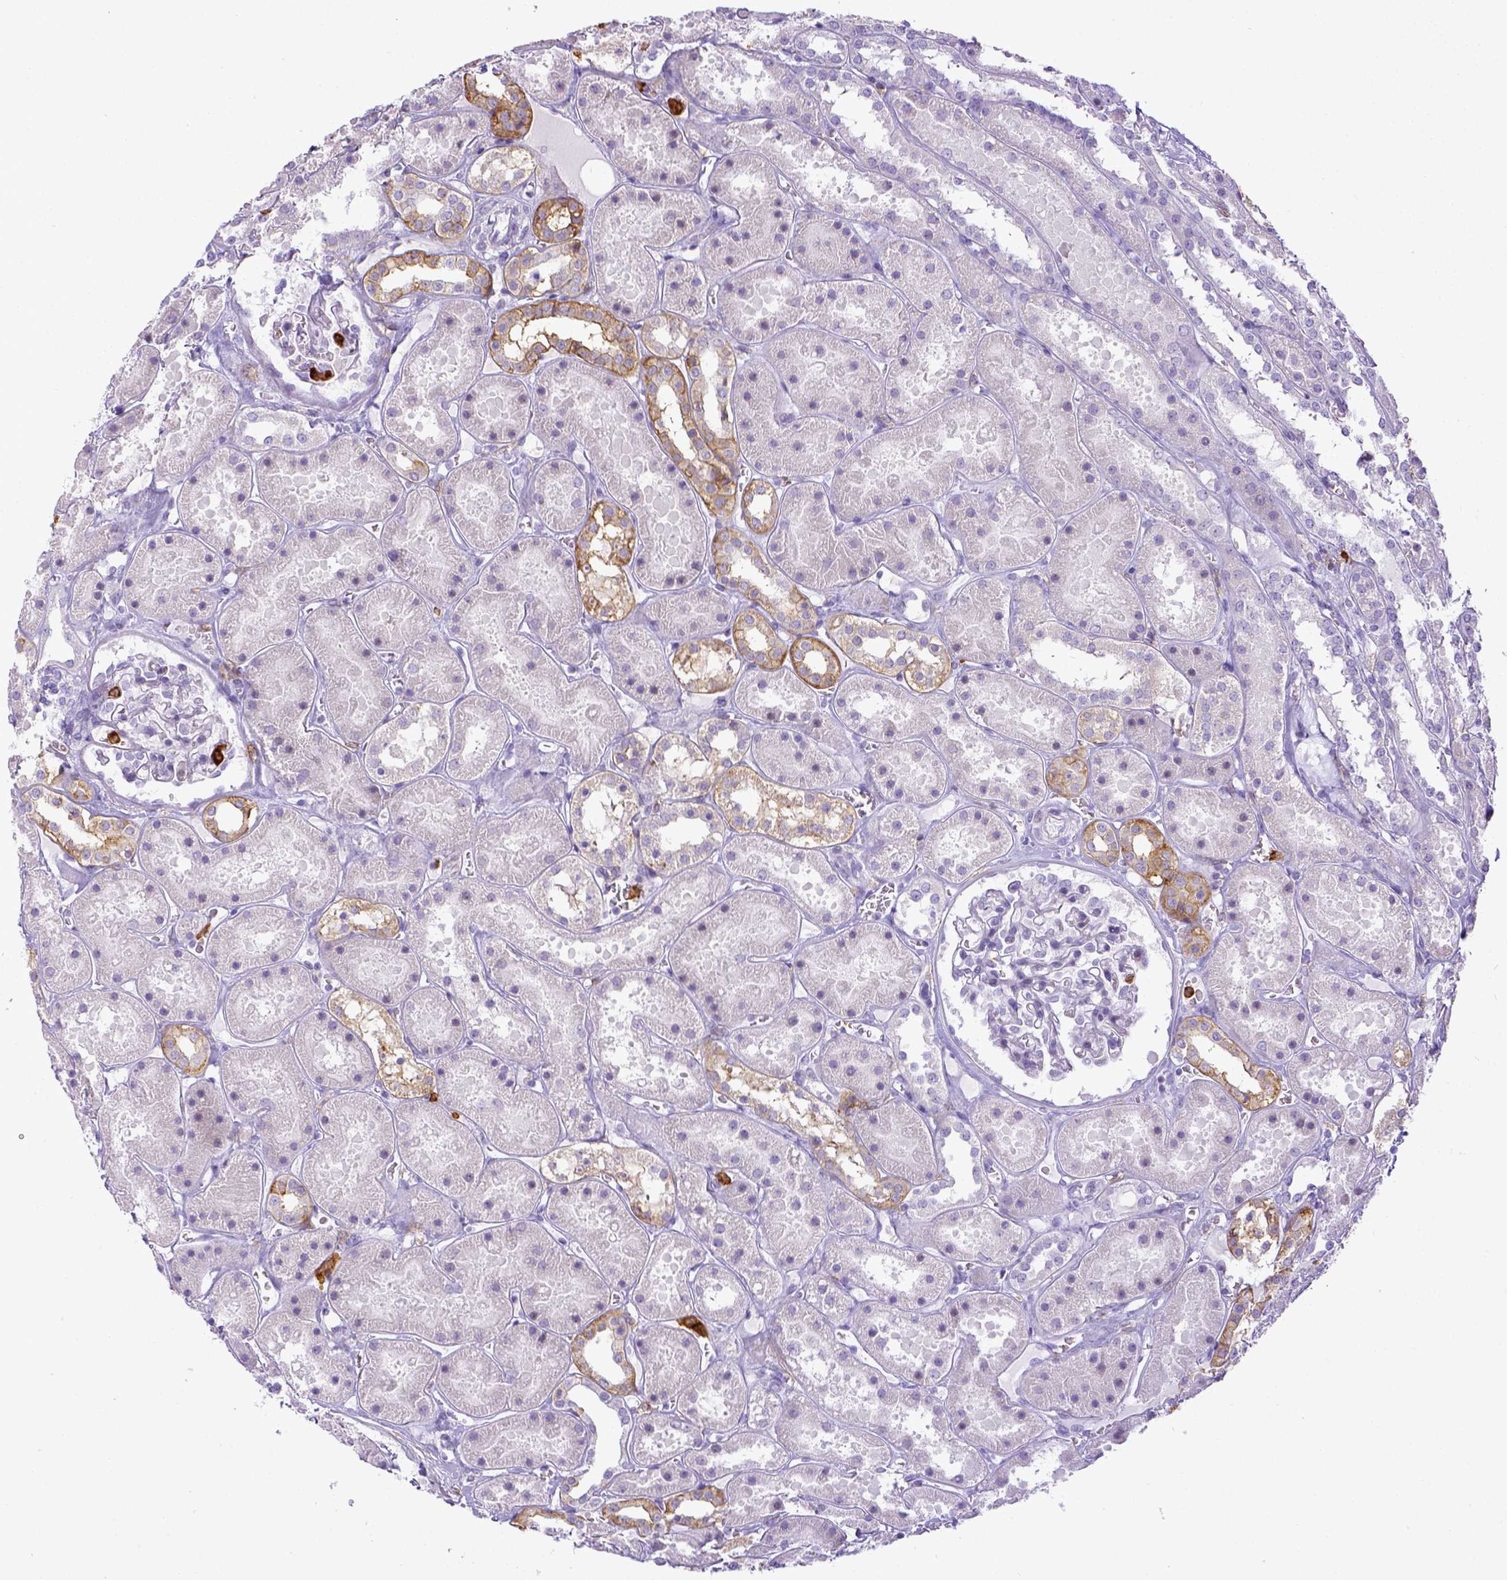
{"staining": {"intensity": "negative", "quantity": "none", "location": "none"}, "tissue": "kidney", "cell_type": "Cells in glomeruli", "image_type": "normal", "snomed": [{"axis": "morphology", "description": "Normal tissue, NOS"}, {"axis": "topography", "description": "Kidney"}], "caption": "Immunohistochemistry photomicrograph of unremarkable kidney: kidney stained with DAB shows no significant protein staining in cells in glomeruli.", "gene": "ITGAM", "patient": {"sex": "female", "age": 41}}